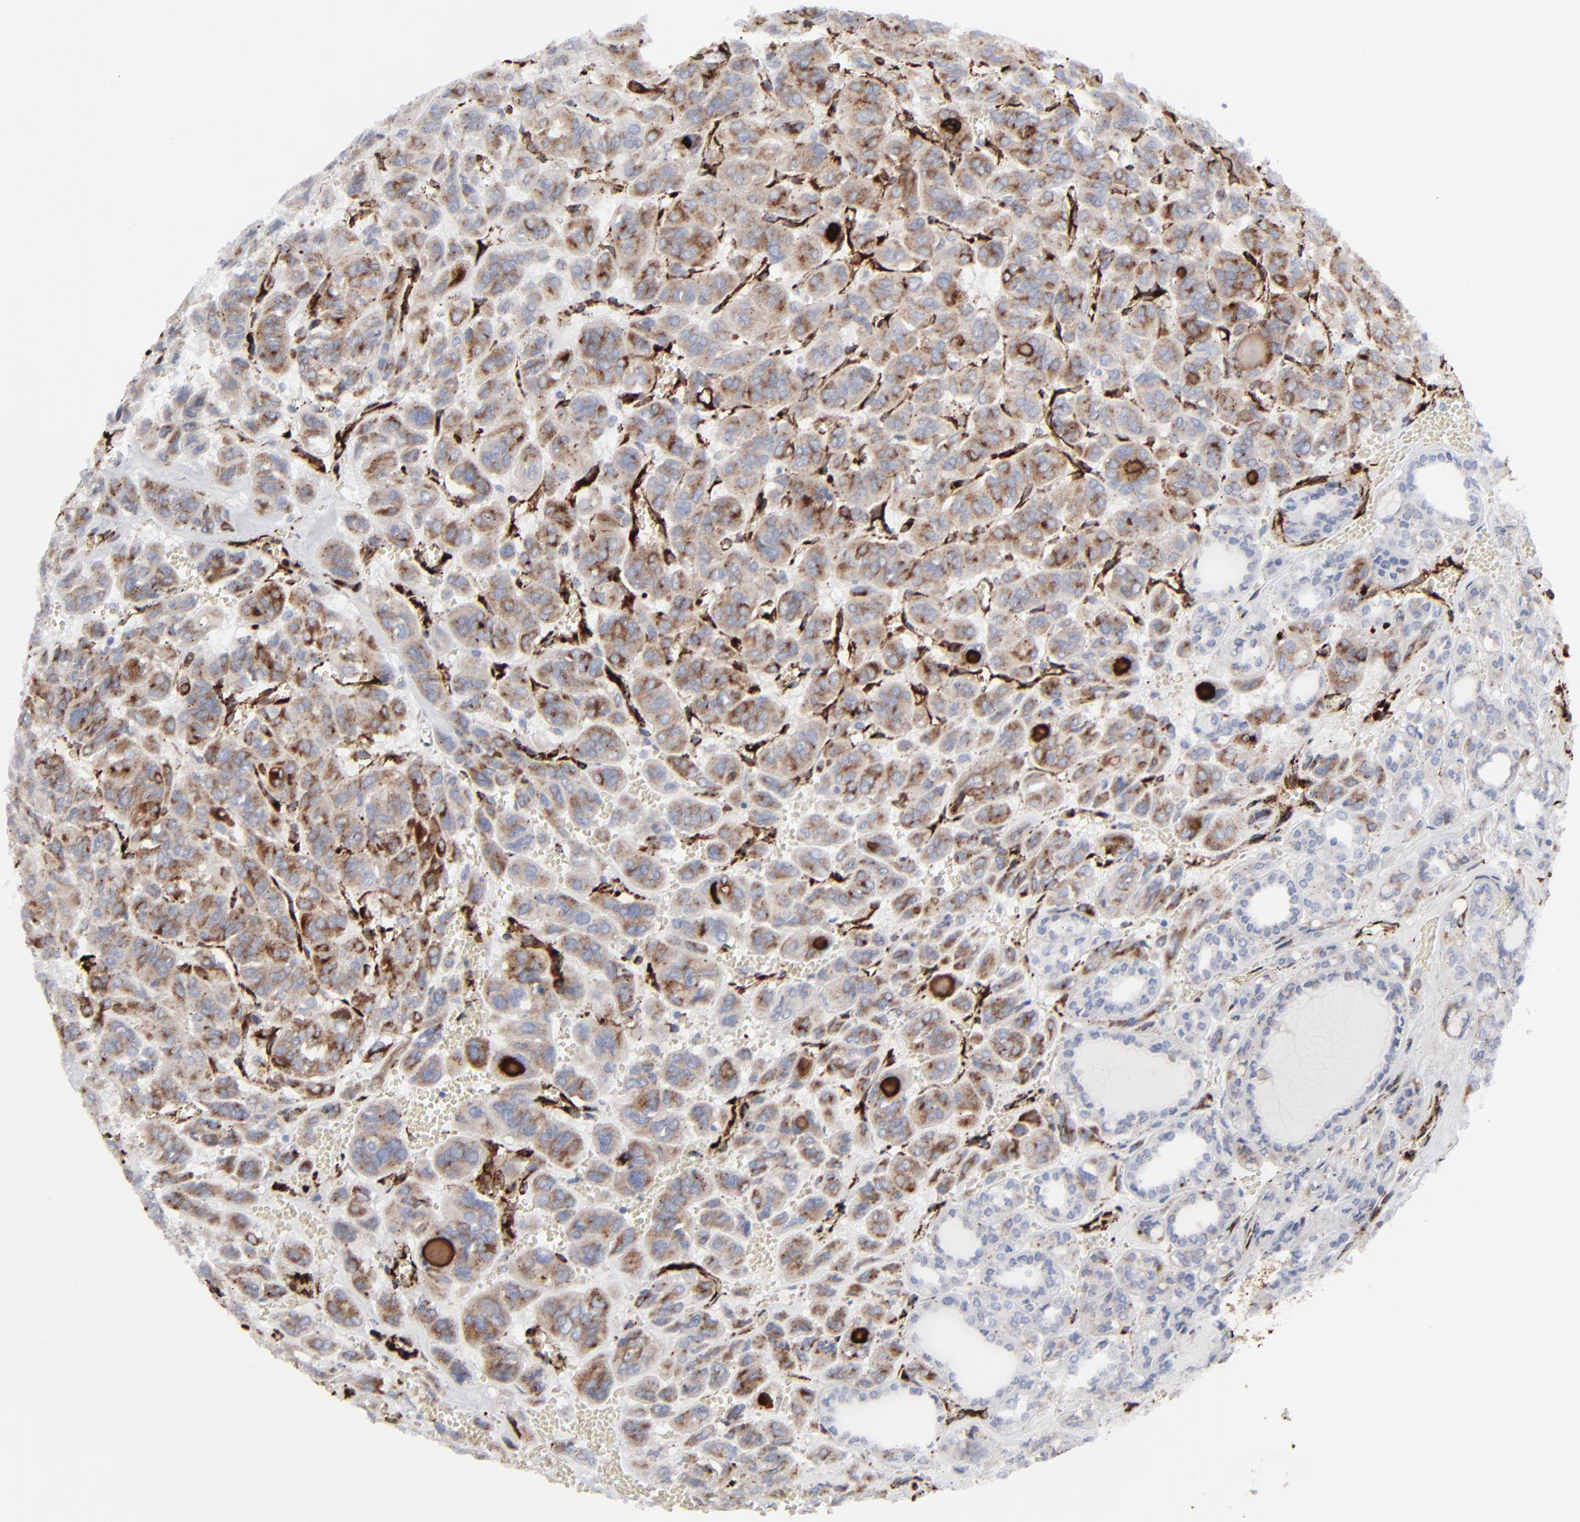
{"staining": {"intensity": "weak", "quantity": ">75%", "location": "cytoplasmic/membranous"}, "tissue": "thyroid cancer", "cell_type": "Tumor cells", "image_type": "cancer", "snomed": [{"axis": "morphology", "description": "Follicular adenoma carcinoma, NOS"}, {"axis": "topography", "description": "Thyroid gland"}], "caption": "About >75% of tumor cells in human follicular adenoma carcinoma (thyroid) exhibit weak cytoplasmic/membranous protein staining as visualized by brown immunohistochemical staining.", "gene": "SPARC", "patient": {"sex": "female", "age": 71}}